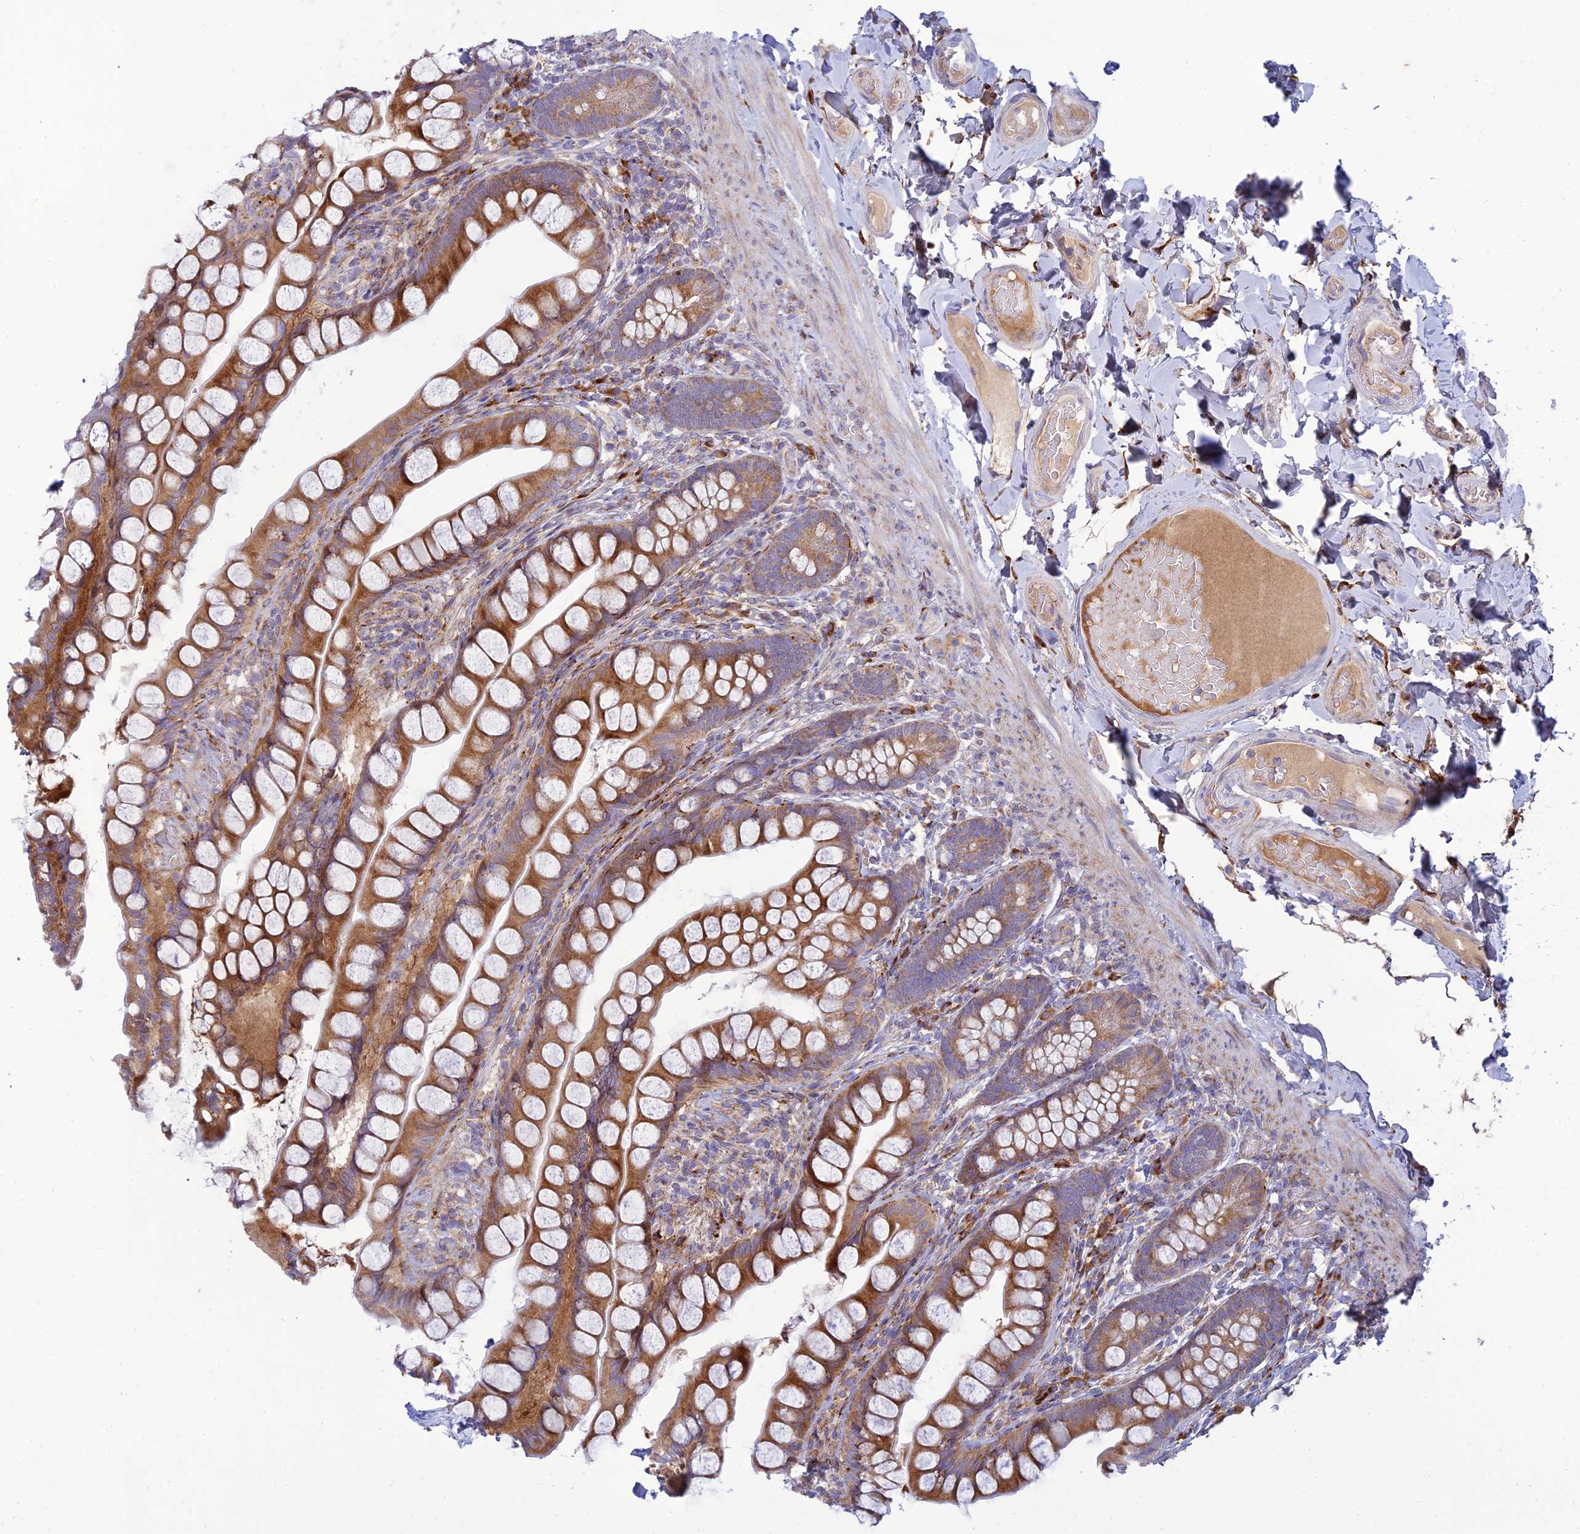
{"staining": {"intensity": "moderate", "quantity": ">75%", "location": "cytoplasmic/membranous"}, "tissue": "small intestine", "cell_type": "Glandular cells", "image_type": "normal", "snomed": [{"axis": "morphology", "description": "Normal tissue, NOS"}, {"axis": "topography", "description": "Small intestine"}], "caption": "Unremarkable small intestine exhibits moderate cytoplasmic/membranous positivity in approximately >75% of glandular cells.", "gene": "RCN3", "patient": {"sex": "male", "age": 70}}